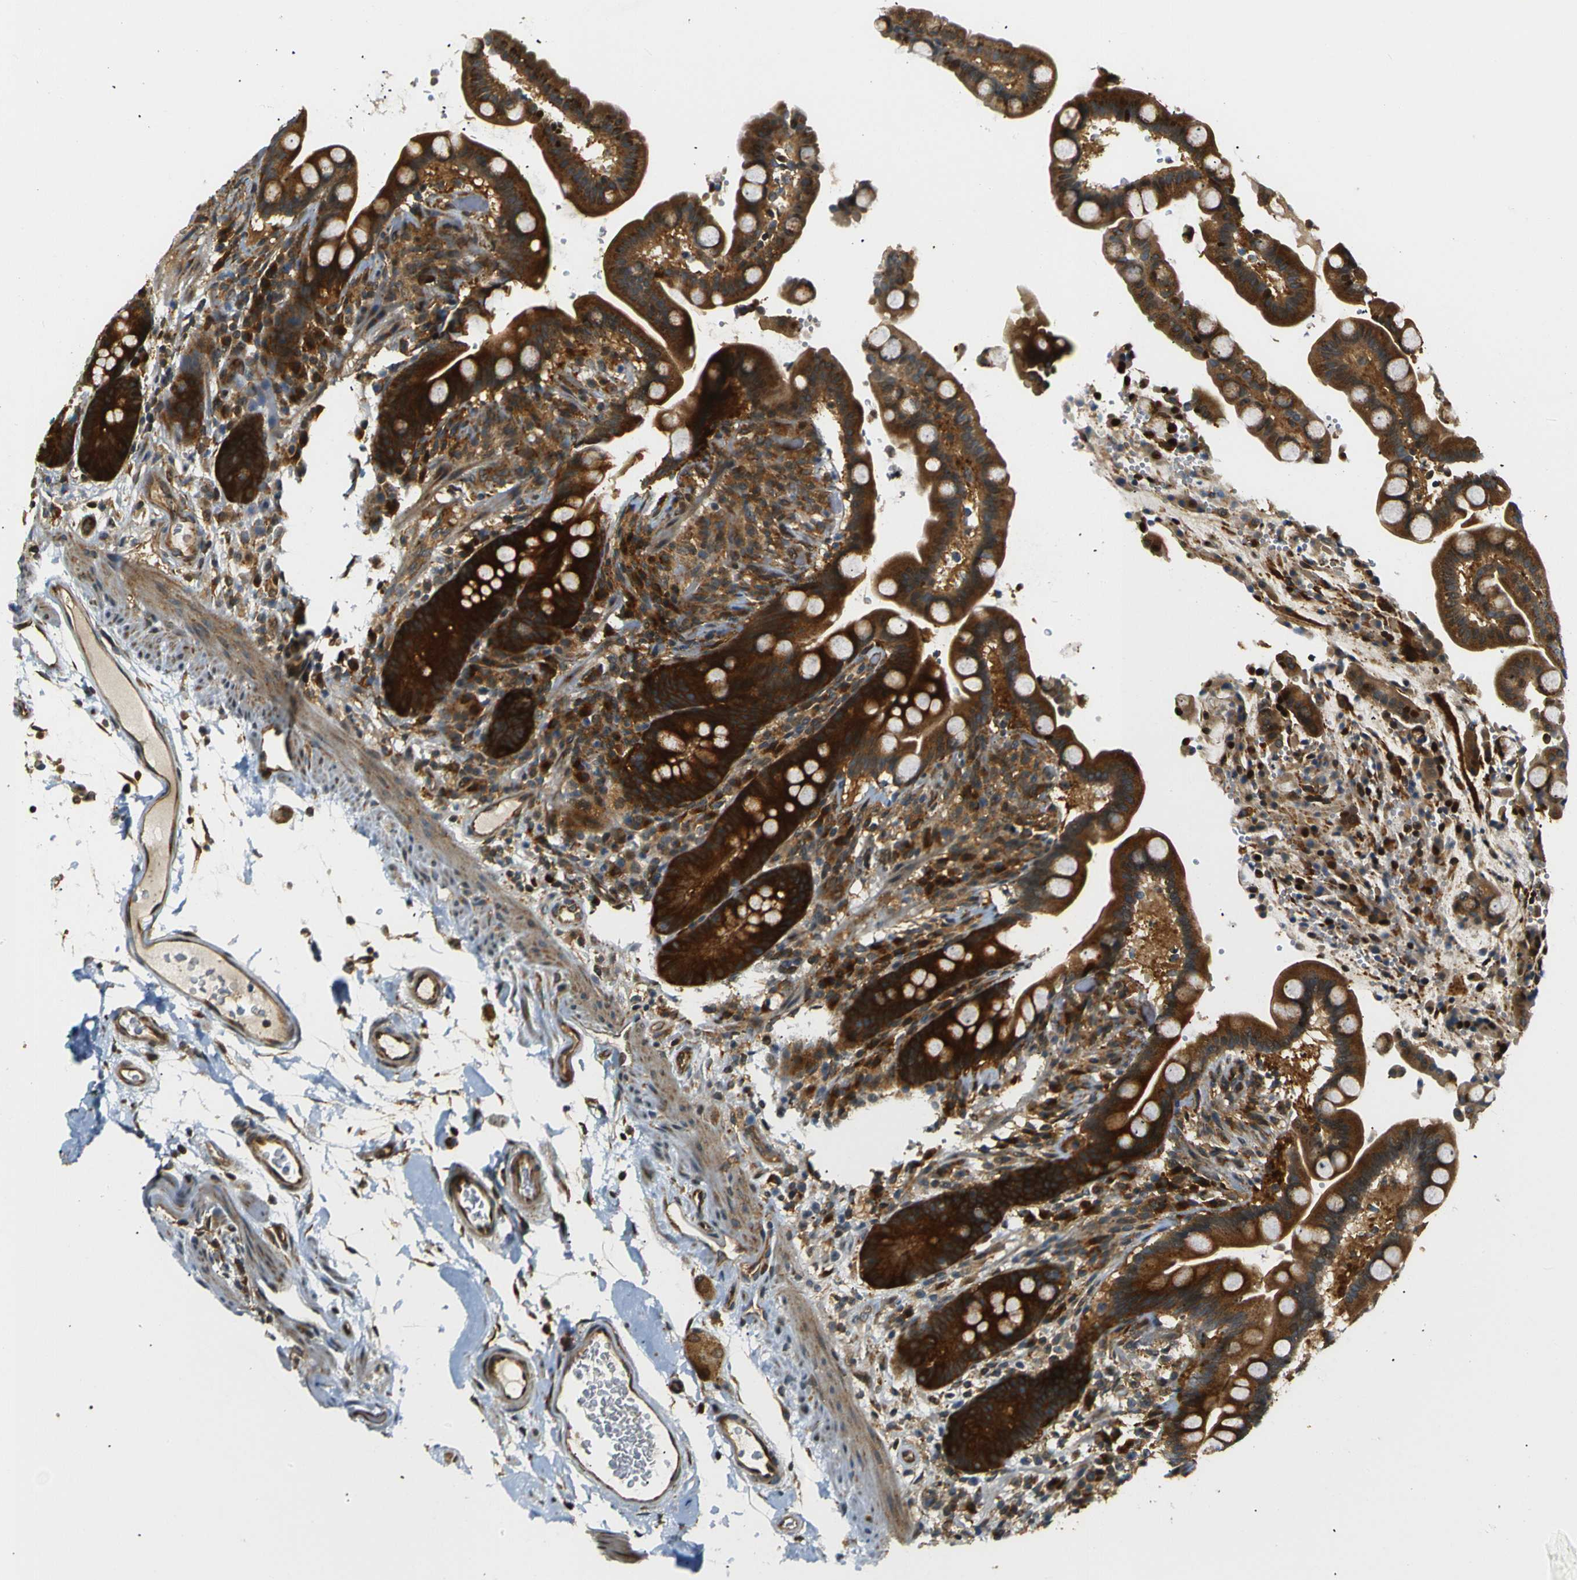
{"staining": {"intensity": "moderate", "quantity": "25%-75%", "location": "cytoplasmic/membranous"}, "tissue": "colon", "cell_type": "Endothelial cells", "image_type": "normal", "snomed": [{"axis": "morphology", "description": "Normal tissue, NOS"}, {"axis": "topography", "description": "Colon"}], "caption": "A histopathology image showing moderate cytoplasmic/membranous expression in about 25%-75% of endothelial cells in unremarkable colon, as visualized by brown immunohistochemical staining.", "gene": "ABCE1", "patient": {"sex": "male", "age": 73}}